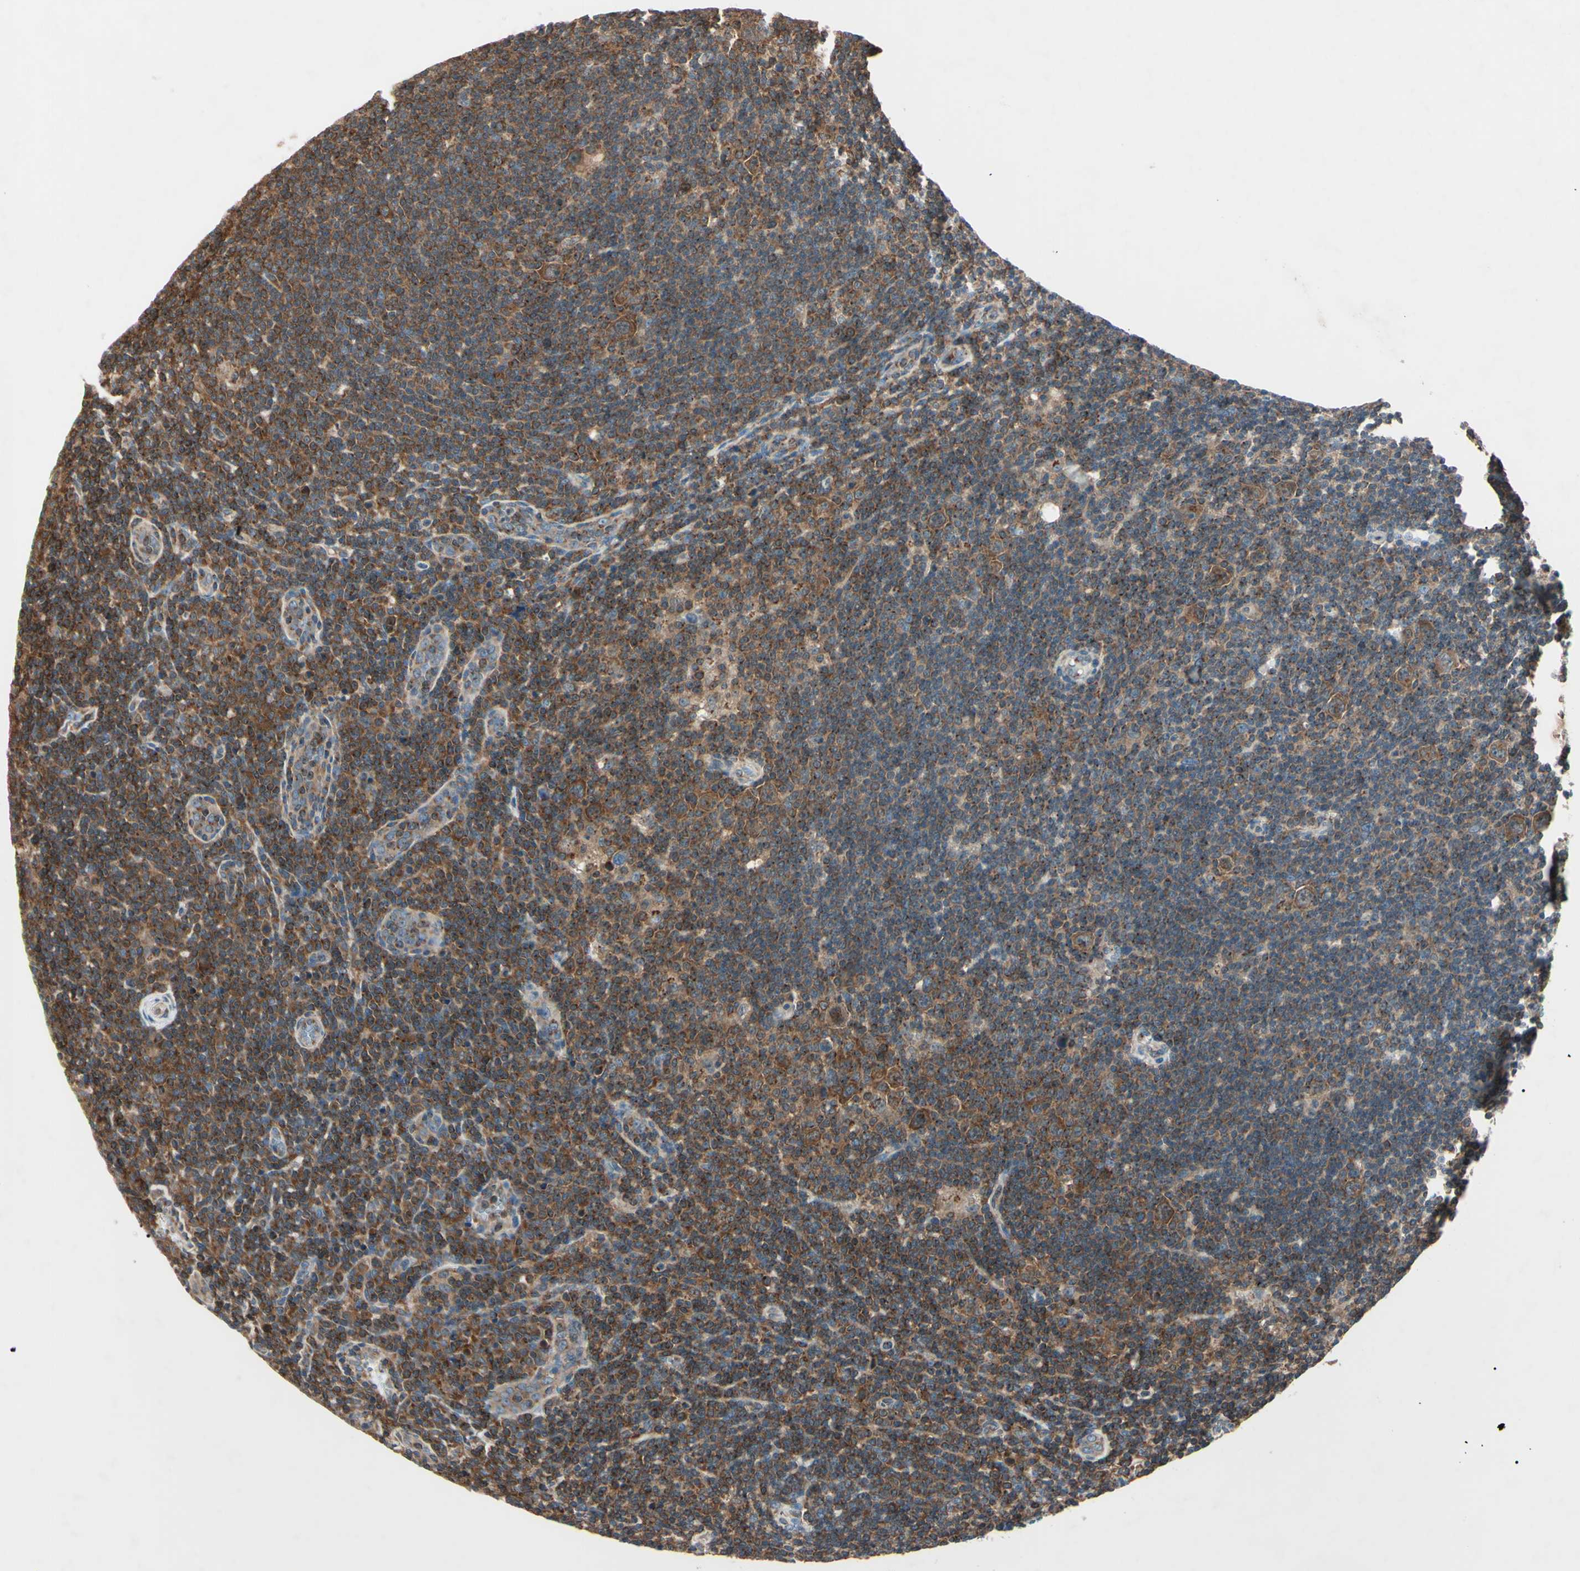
{"staining": {"intensity": "strong", "quantity": ">75%", "location": "cytoplasmic/membranous"}, "tissue": "lymphoma", "cell_type": "Tumor cells", "image_type": "cancer", "snomed": [{"axis": "morphology", "description": "Hodgkin's disease, NOS"}, {"axis": "topography", "description": "Lymph node"}], "caption": "Lymphoma stained with a protein marker reveals strong staining in tumor cells.", "gene": "MAPRE1", "patient": {"sex": "female", "age": 57}}